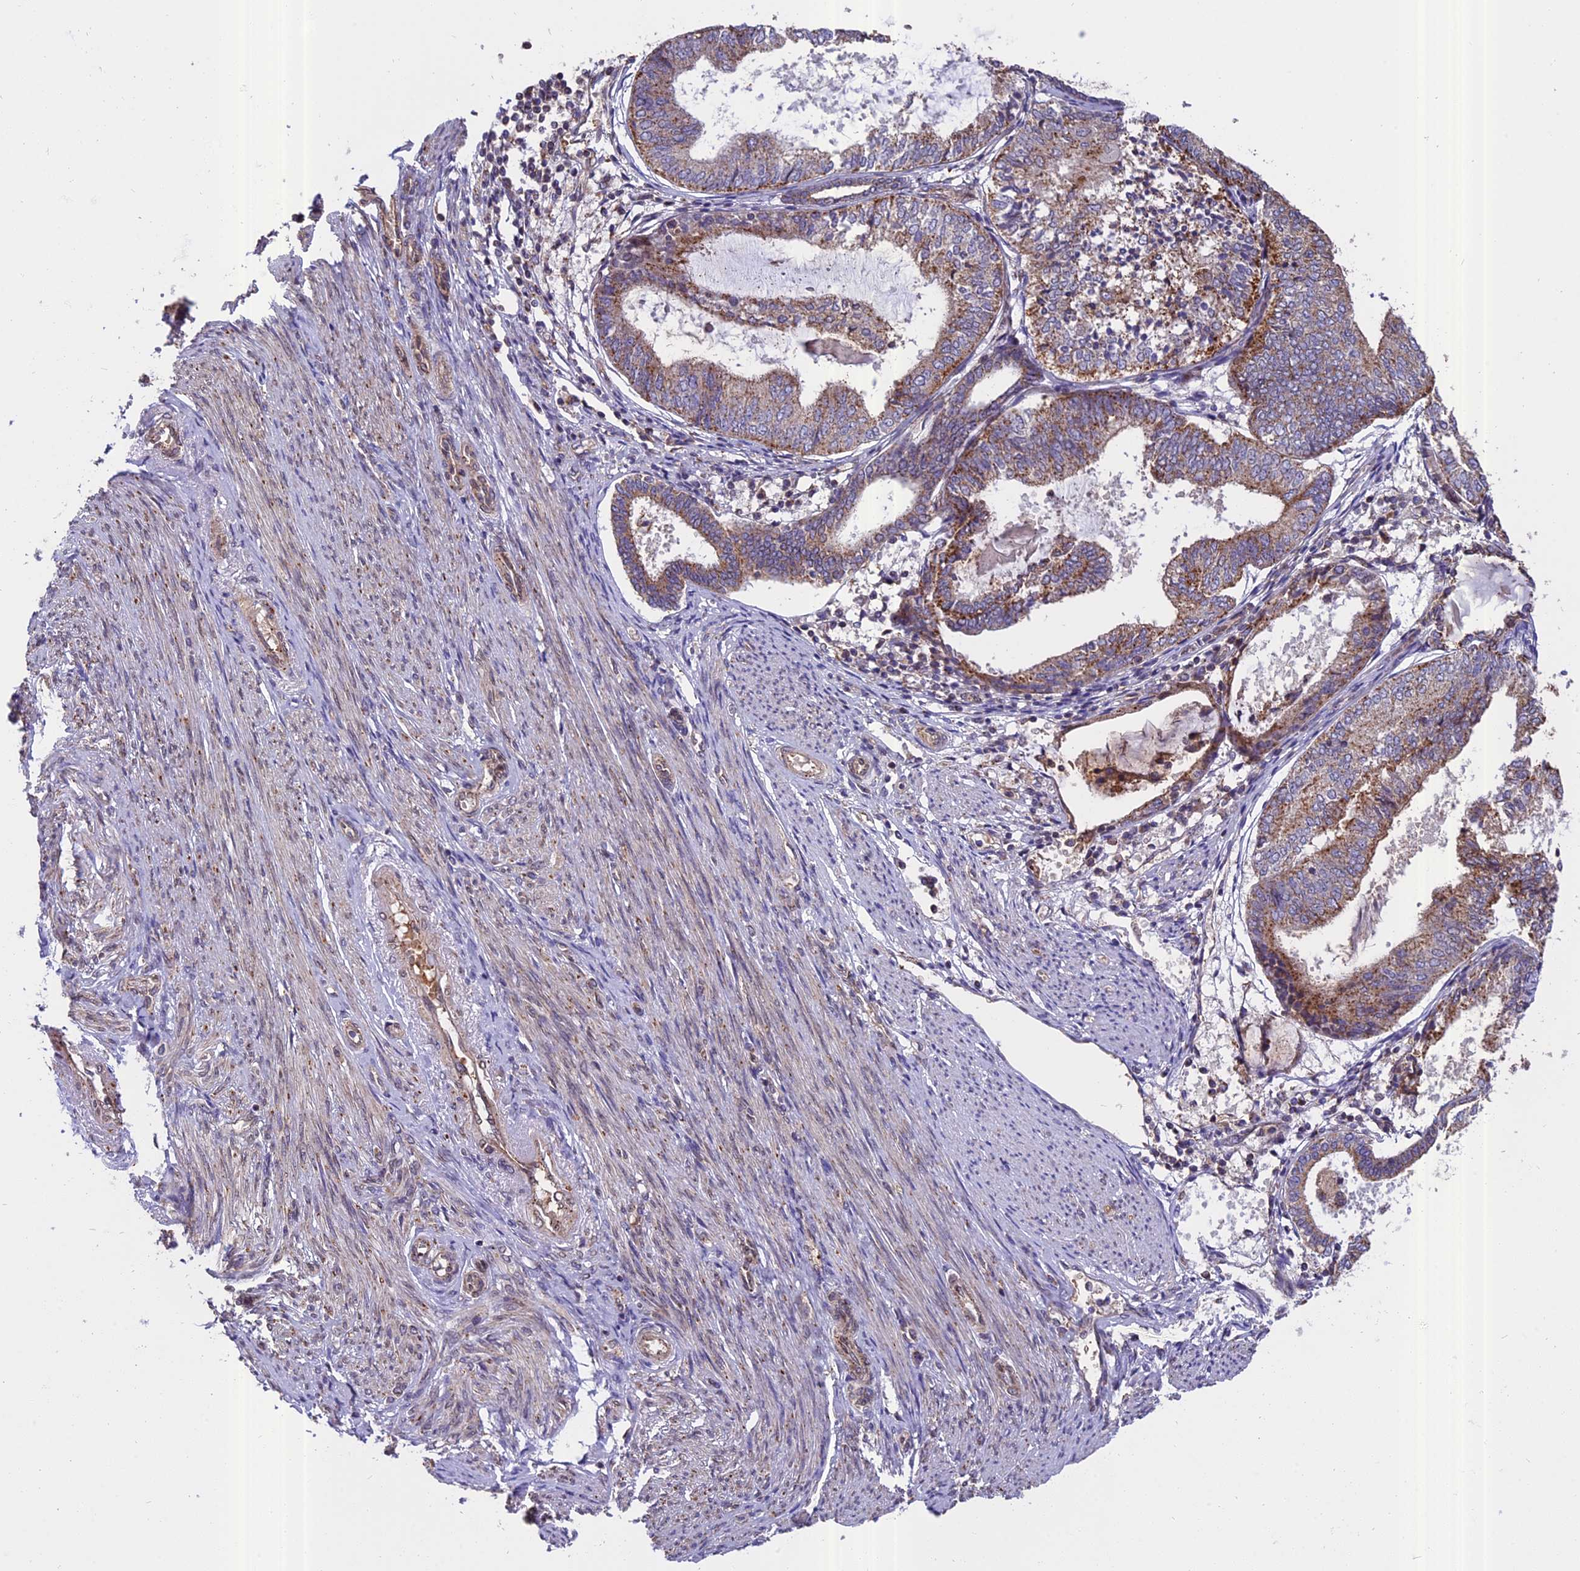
{"staining": {"intensity": "moderate", "quantity": ">75%", "location": "cytoplasmic/membranous"}, "tissue": "endometrial cancer", "cell_type": "Tumor cells", "image_type": "cancer", "snomed": [{"axis": "morphology", "description": "Adenocarcinoma, NOS"}, {"axis": "topography", "description": "Endometrium"}], "caption": "Immunohistochemical staining of adenocarcinoma (endometrial) reveals moderate cytoplasmic/membranous protein positivity in about >75% of tumor cells.", "gene": "CHMP2A", "patient": {"sex": "female", "age": 81}}